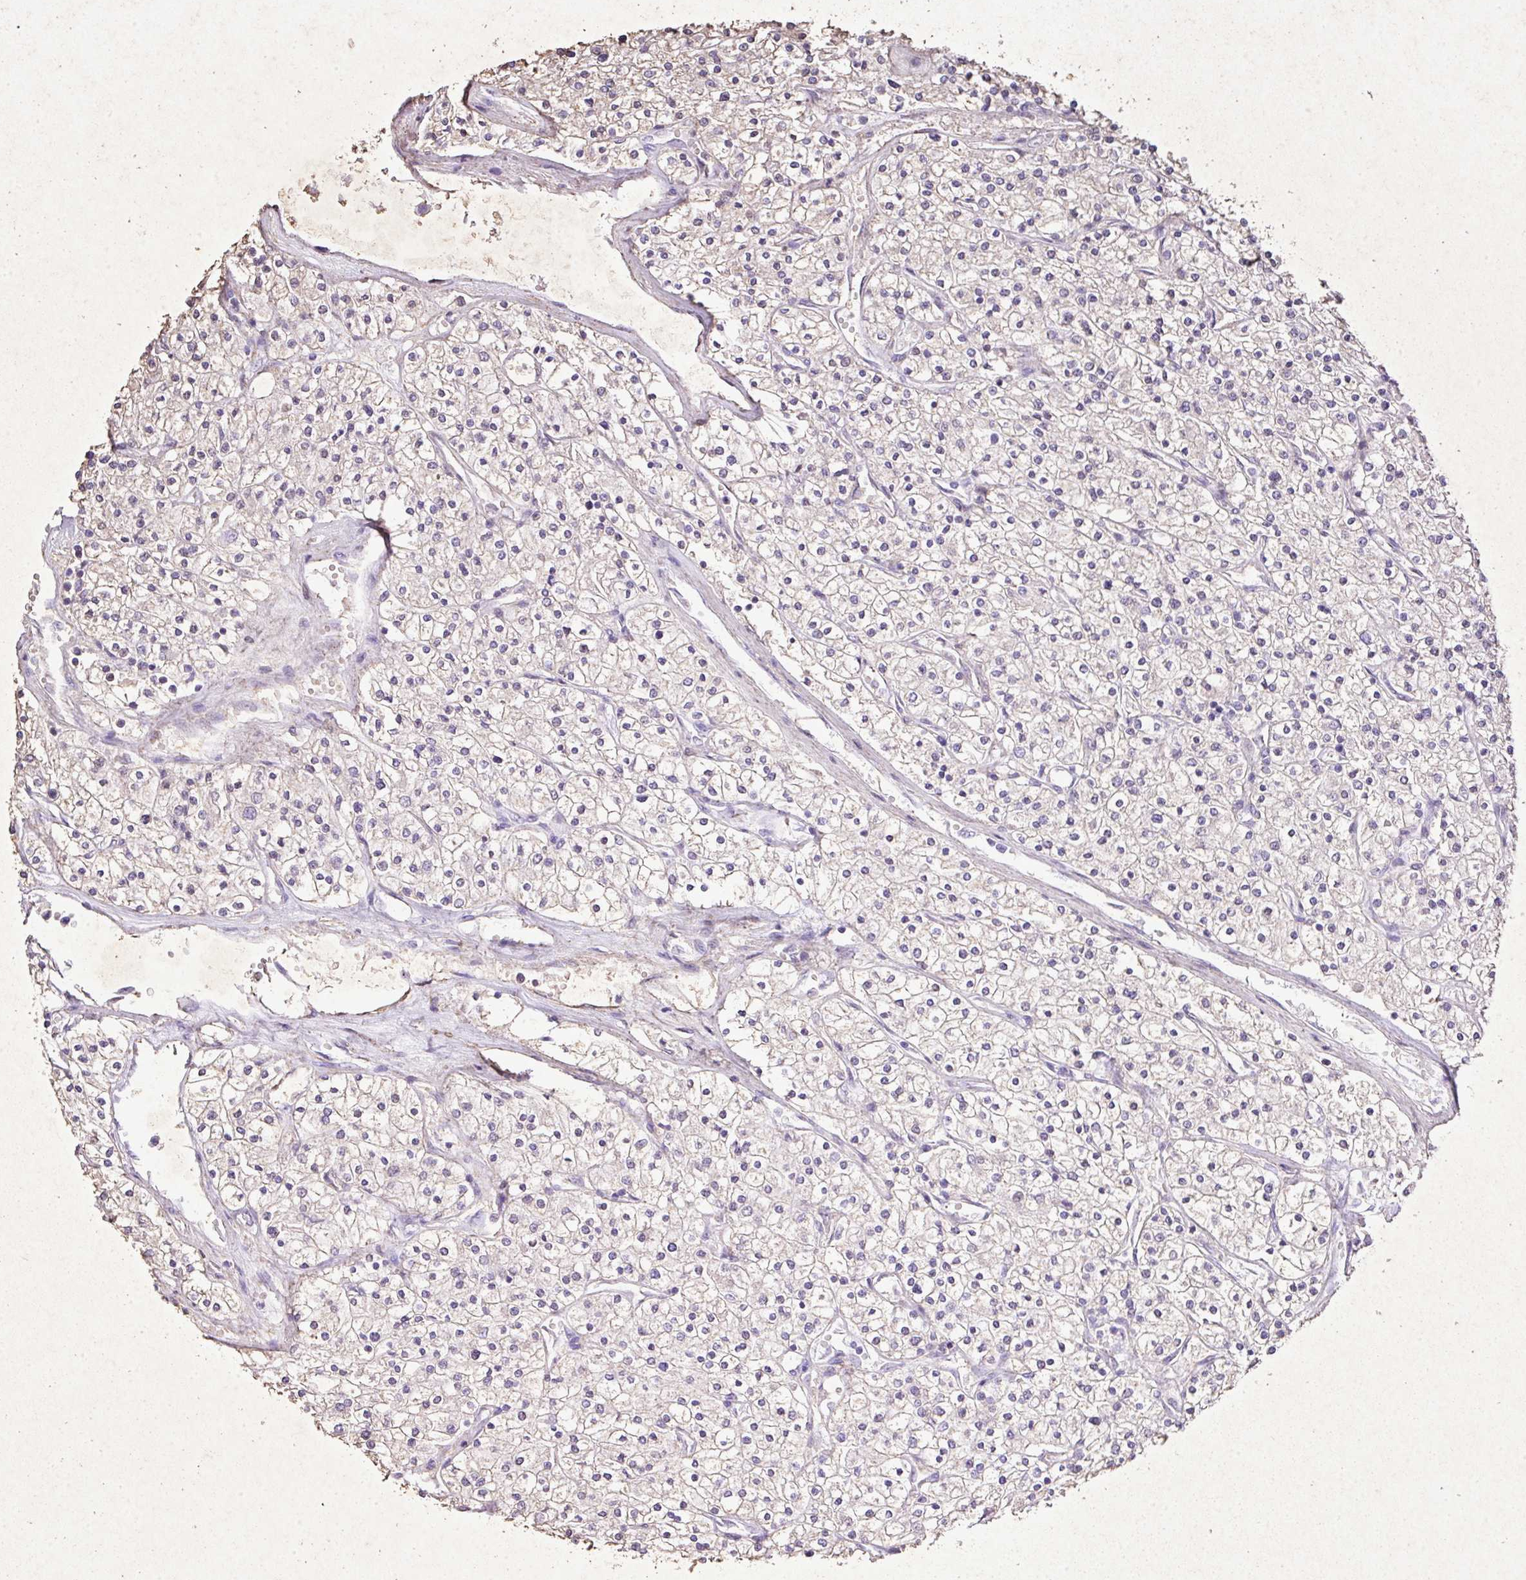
{"staining": {"intensity": "negative", "quantity": "none", "location": "none"}, "tissue": "renal cancer", "cell_type": "Tumor cells", "image_type": "cancer", "snomed": [{"axis": "morphology", "description": "Adenocarcinoma, NOS"}, {"axis": "topography", "description": "Kidney"}], "caption": "DAB immunohistochemical staining of human renal adenocarcinoma shows no significant staining in tumor cells.", "gene": "KCNJ11", "patient": {"sex": "male", "age": 80}}